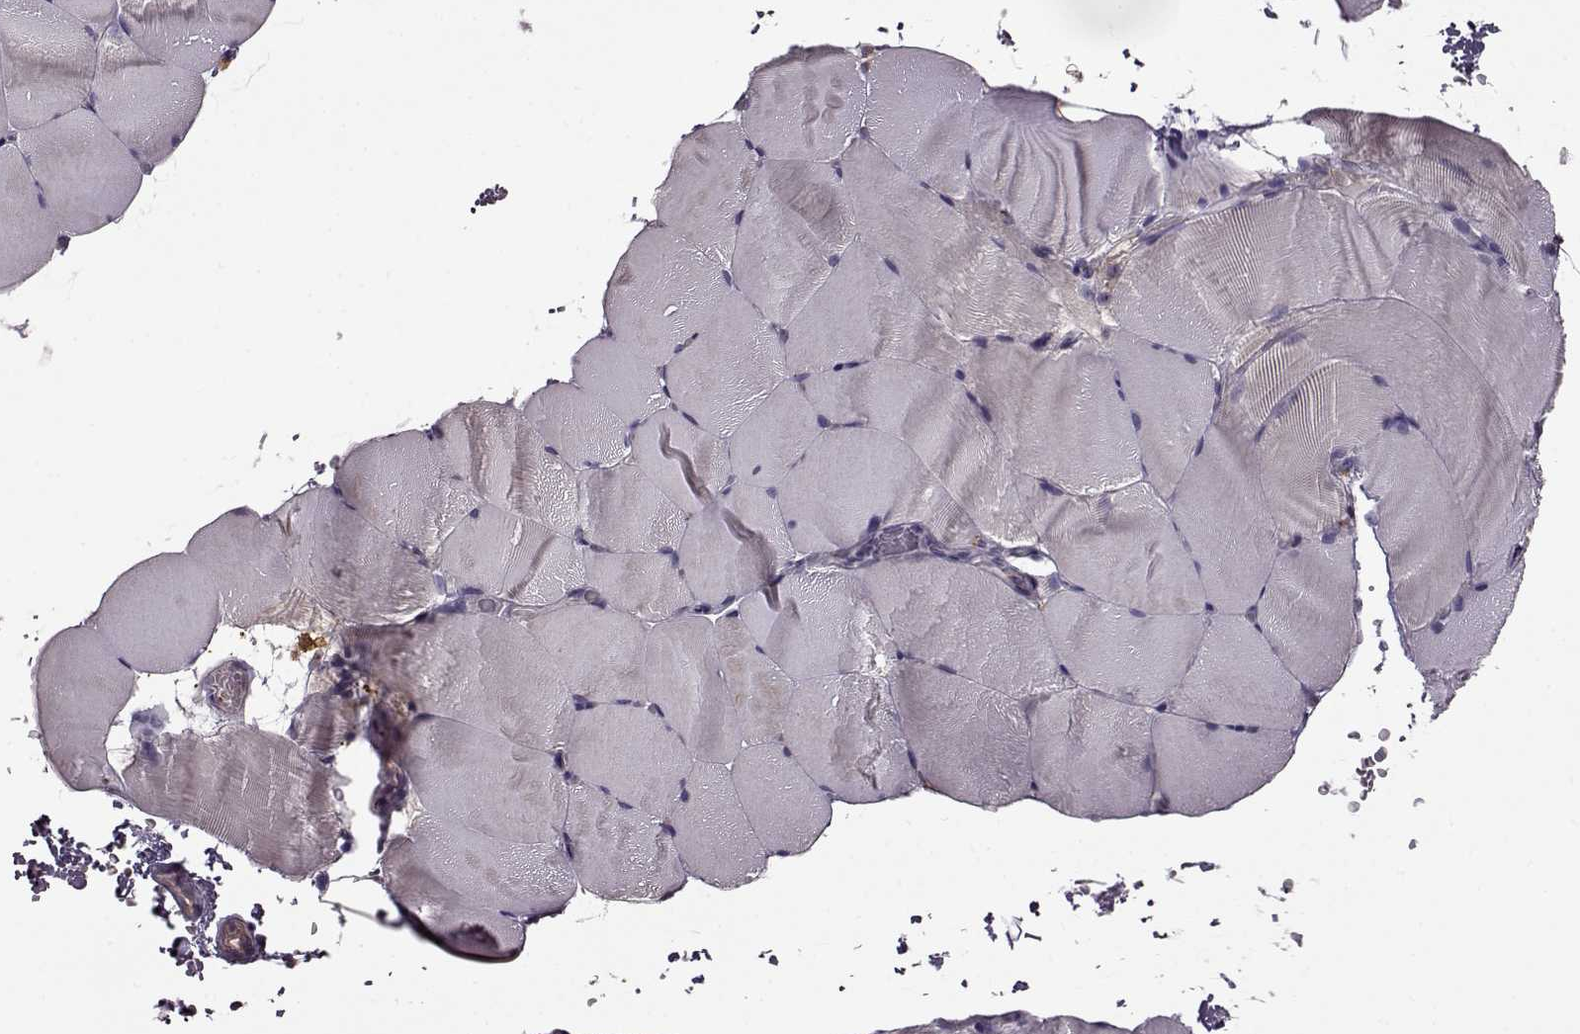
{"staining": {"intensity": "weak", "quantity": "25%-75%", "location": "cytoplasmic/membranous"}, "tissue": "skeletal muscle", "cell_type": "Myocytes", "image_type": "normal", "snomed": [{"axis": "morphology", "description": "Normal tissue, NOS"}, {"axis": "topography", "description": "Skeletal muscle"}], "caption": "Skeletal muscle stained with DAB immunohistochemistry (IHC) exhibits low levels of weak cytoplasmic/membranous staining in approximately 25%-75% of myocytes.", "gene": "MTSS1", "patient": {"sex": "female", "age": 37}}